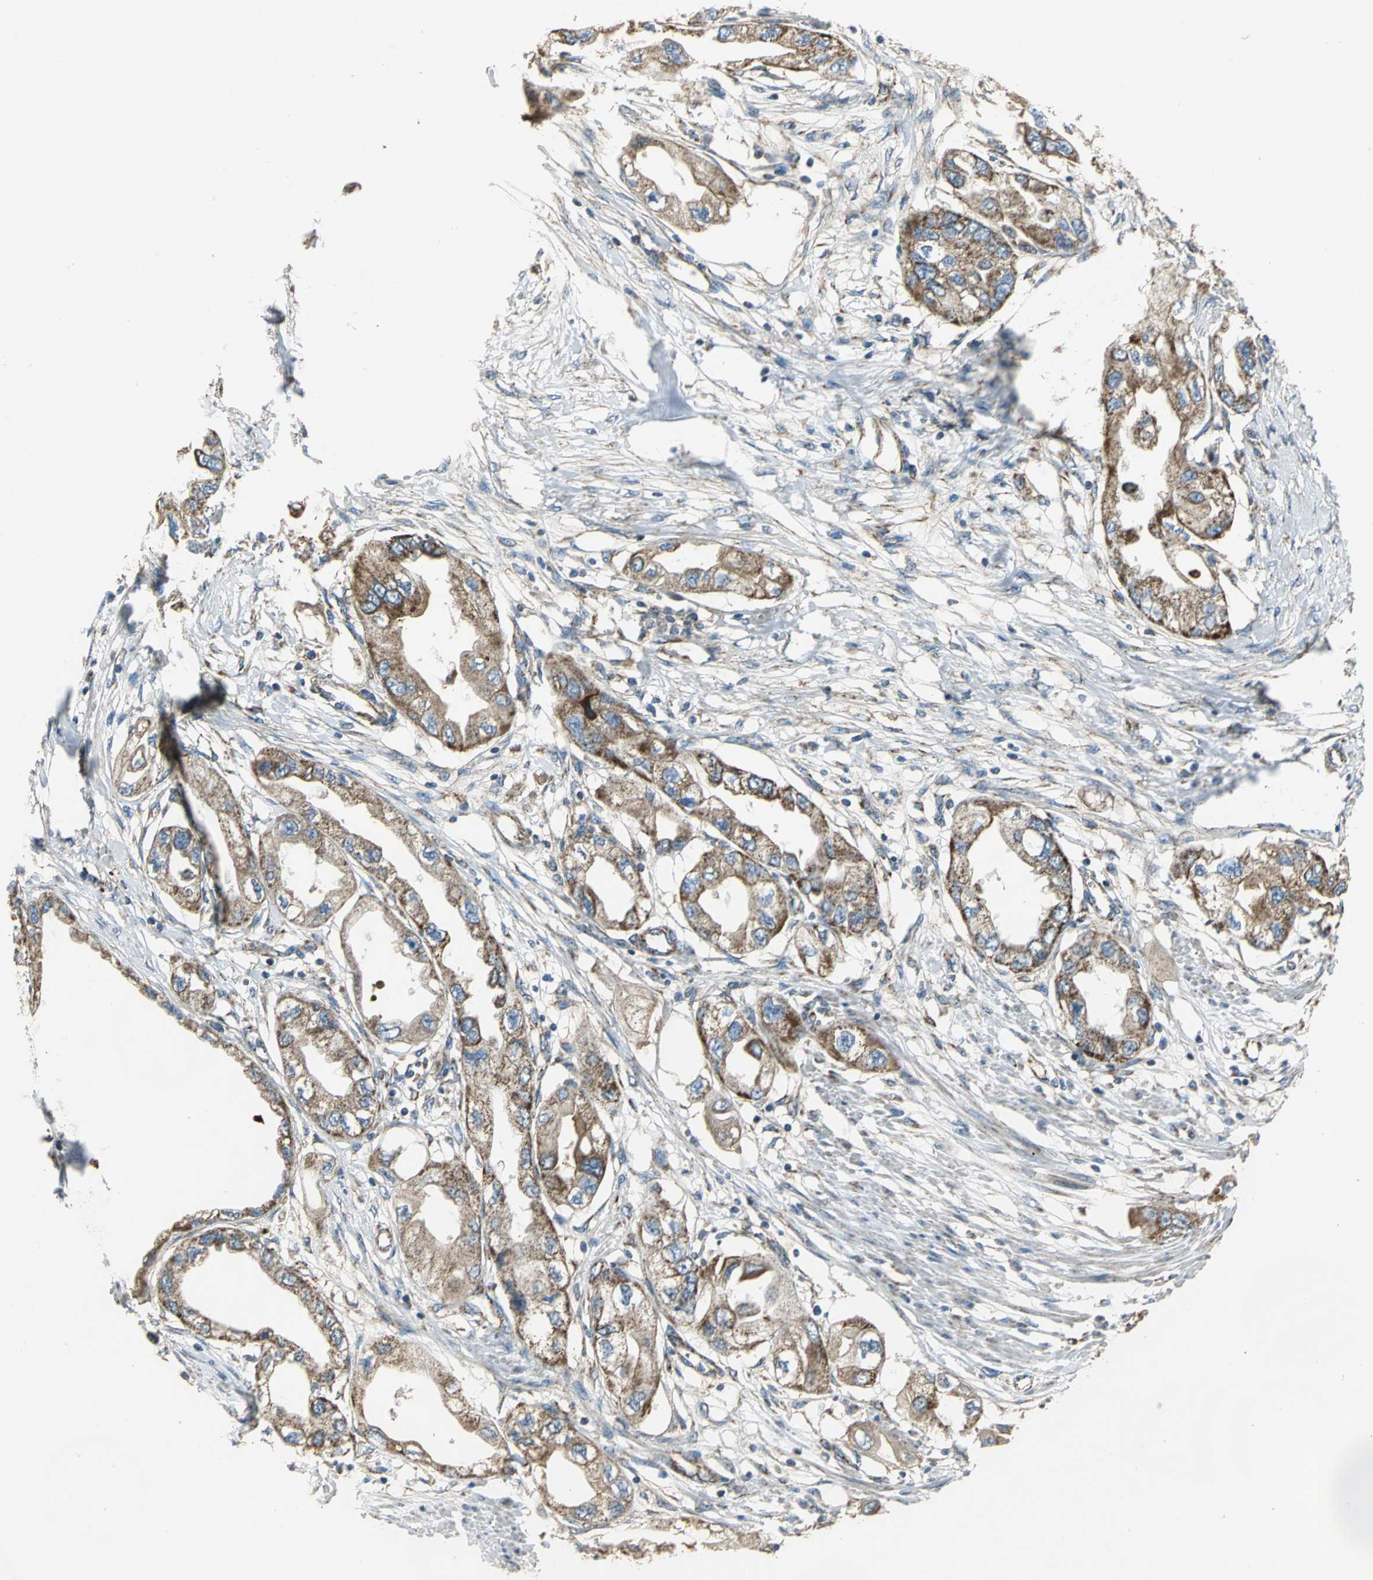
{"staining": {"intensity": "strong", "quantity": ">75%", "location": "cytoplasmic/membranous"}, "tissue": "endometrial cancer", "cell_type": "Tumor cells", "image_type": "cancer", "snomed": [{"axis": "morphology", "description": "Adenocarcinoma, NOS"}, {"axis": "topography", "description": "Endometrium"}], "caption": "IHC histopathology image of neoplastic tissue: human endometrial cancer stained using immunohistochemistry reveals high levels of strong protein expression localized specifically in the cytoplasmic/membranous of tumor cells, appearing as a cytoplasmic/membranous brown color.", "gene": "NDUFB5", "patient": {"sex": "female", "age": 67}}